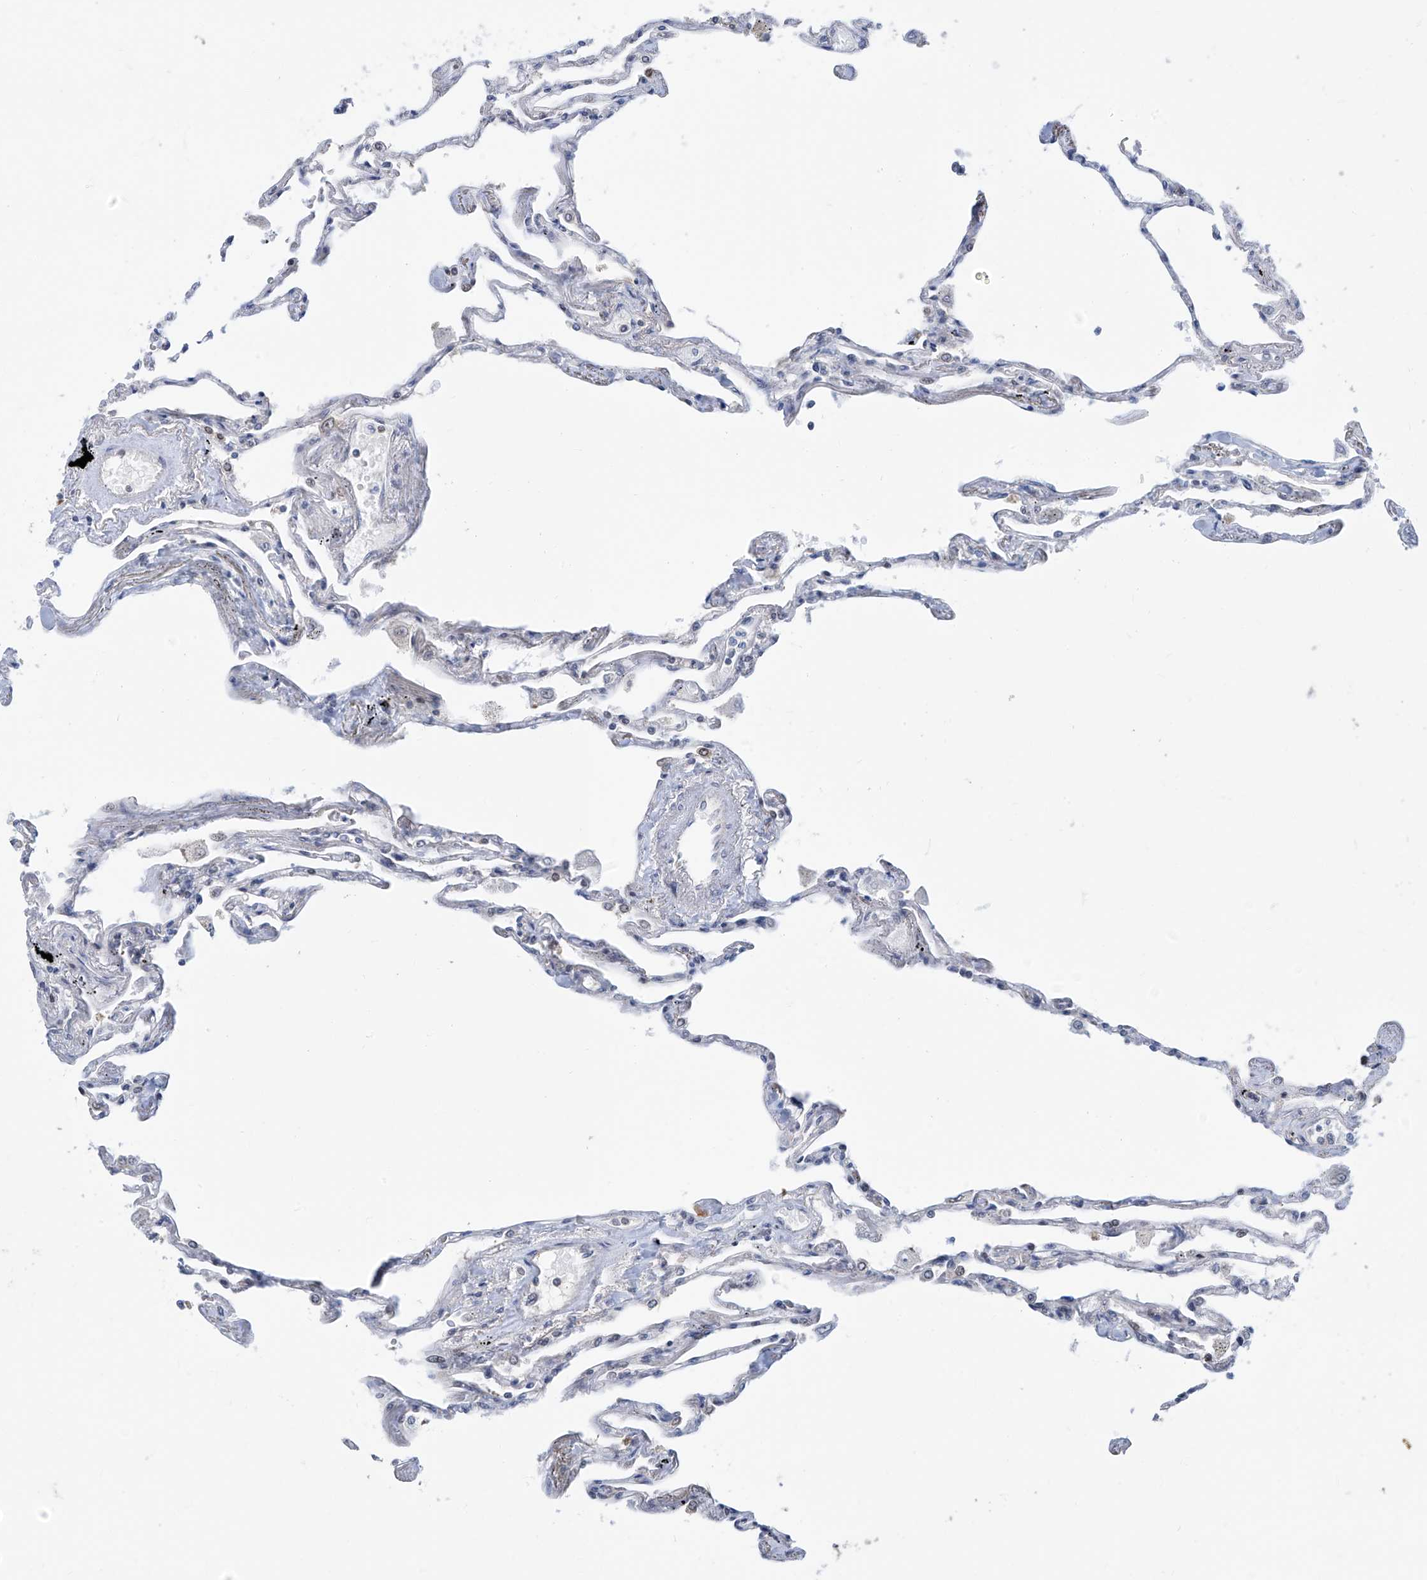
{"staining": {"intensity": "weak", "quantity": "<25%", "location": "cytoplasmic/membranous"}, "tissue": "lung", "cell_type": "Alveolar cells", "image_type": "normal", "snomed": [{"axis": "morphology", "description": "Normal tissue, NOS"}, {"axis": "topography", "description": "Lung"}], "caption": "An immunohistochemistry (IHC) photomicrograph of benign lung is shown. There is no staining in alveolar cells of lung. The staining was performed using DAB (3,3'-diaminobenzidine) to visualize the protein expression in brown, while the nuclei were stained in blue with hematoxylin (Magnification: 20x).", "gene": "TTC38", "patient": {"sex": "female", "age": 67}}